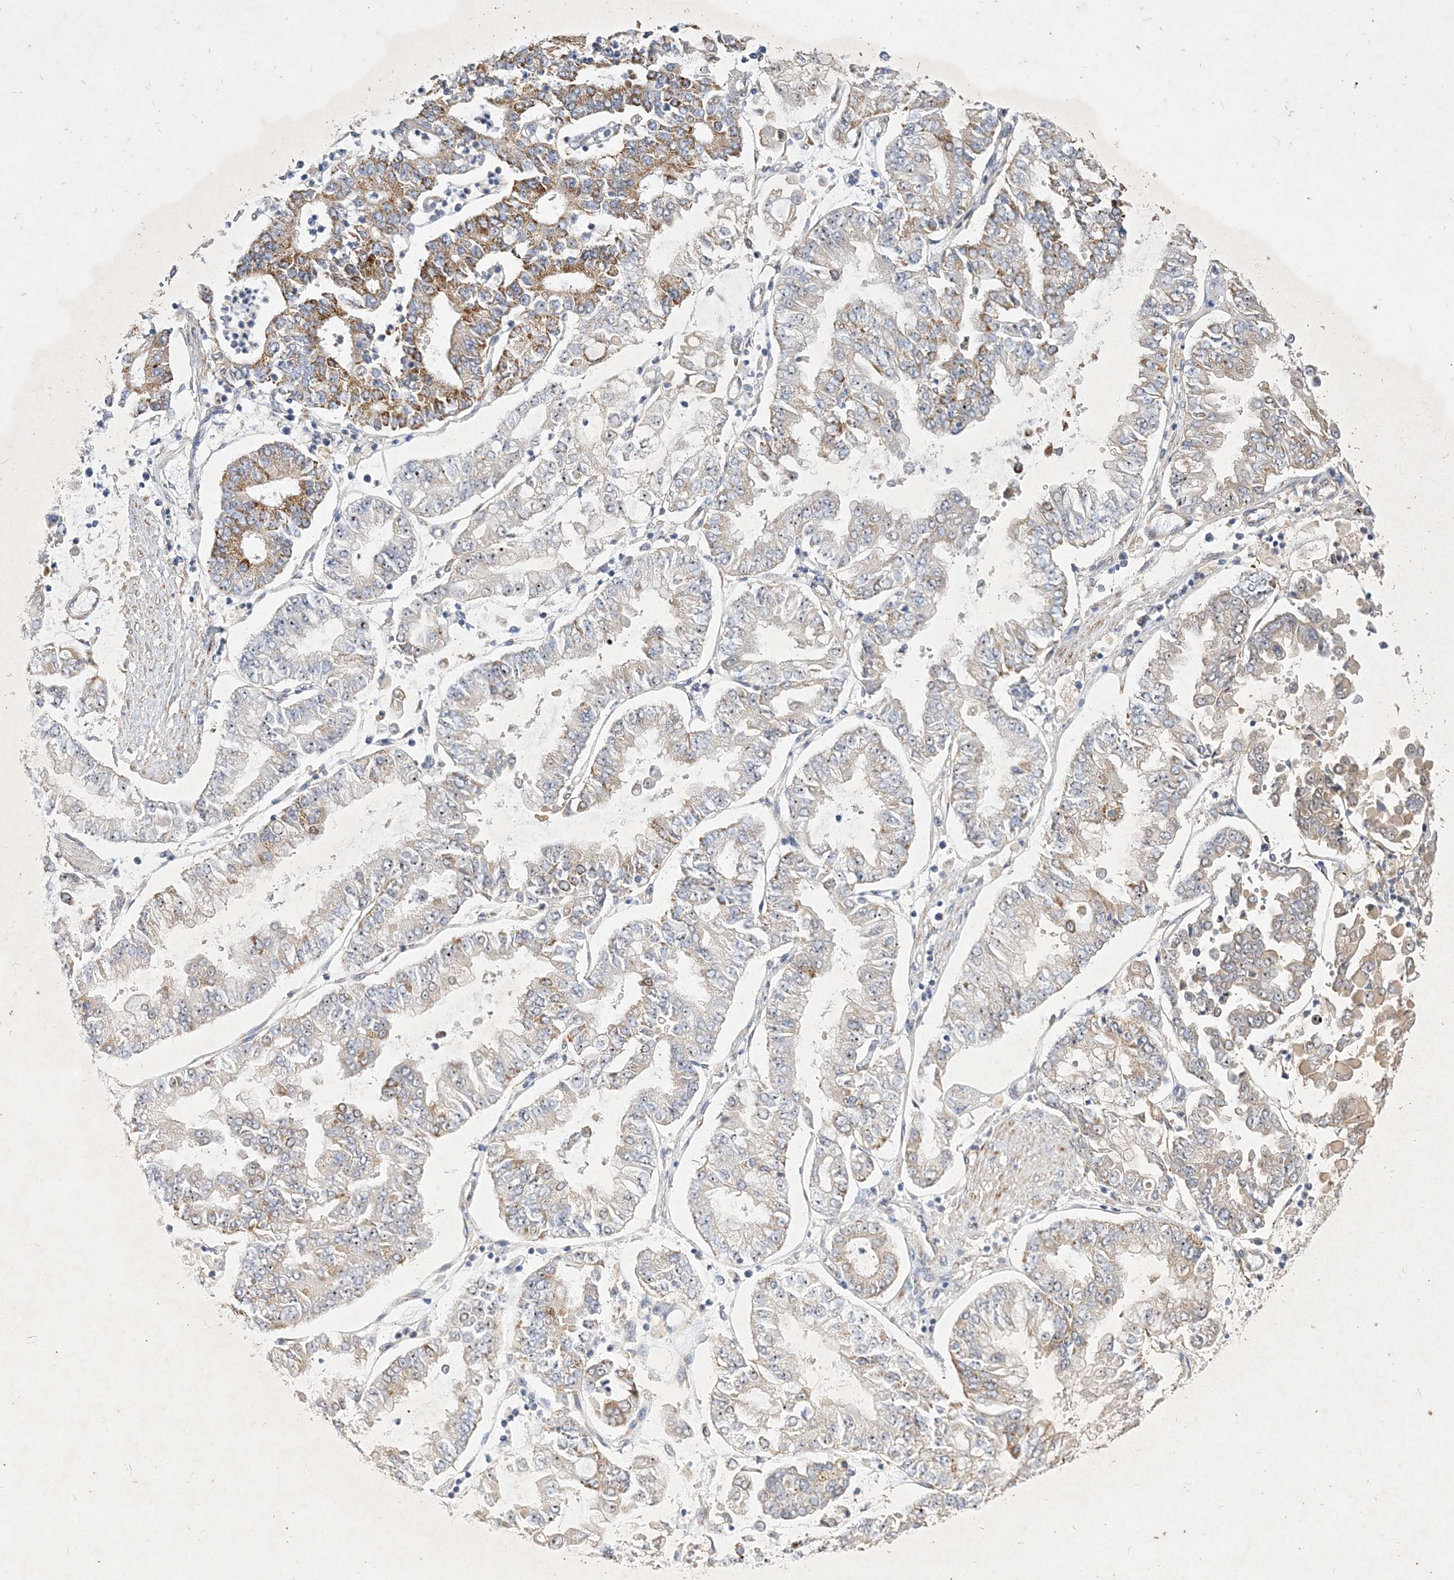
{"staining": {"intensity": "moderate", "quantity": "25%-75%", "location": "cytoplasmic/membranous"}, "tissue": "stomach cancer", "cell_type": "Tumor cells", "image_type": "cancer", "snomed": [{"axis": "morphology", "description": "Adenocarcinoma, NOS"}, {"axis": "topography", "description": "Stomach"}], "caption": "DAB immunohistochemical staining of adenocarcinoma (stomach) exhibits moderate cytoplasmic/membranous protein positivity in approximately 25%-75% of tumor cells.", "gene": "FEZ2", "patient": {"sex": "male", "age": 76}}